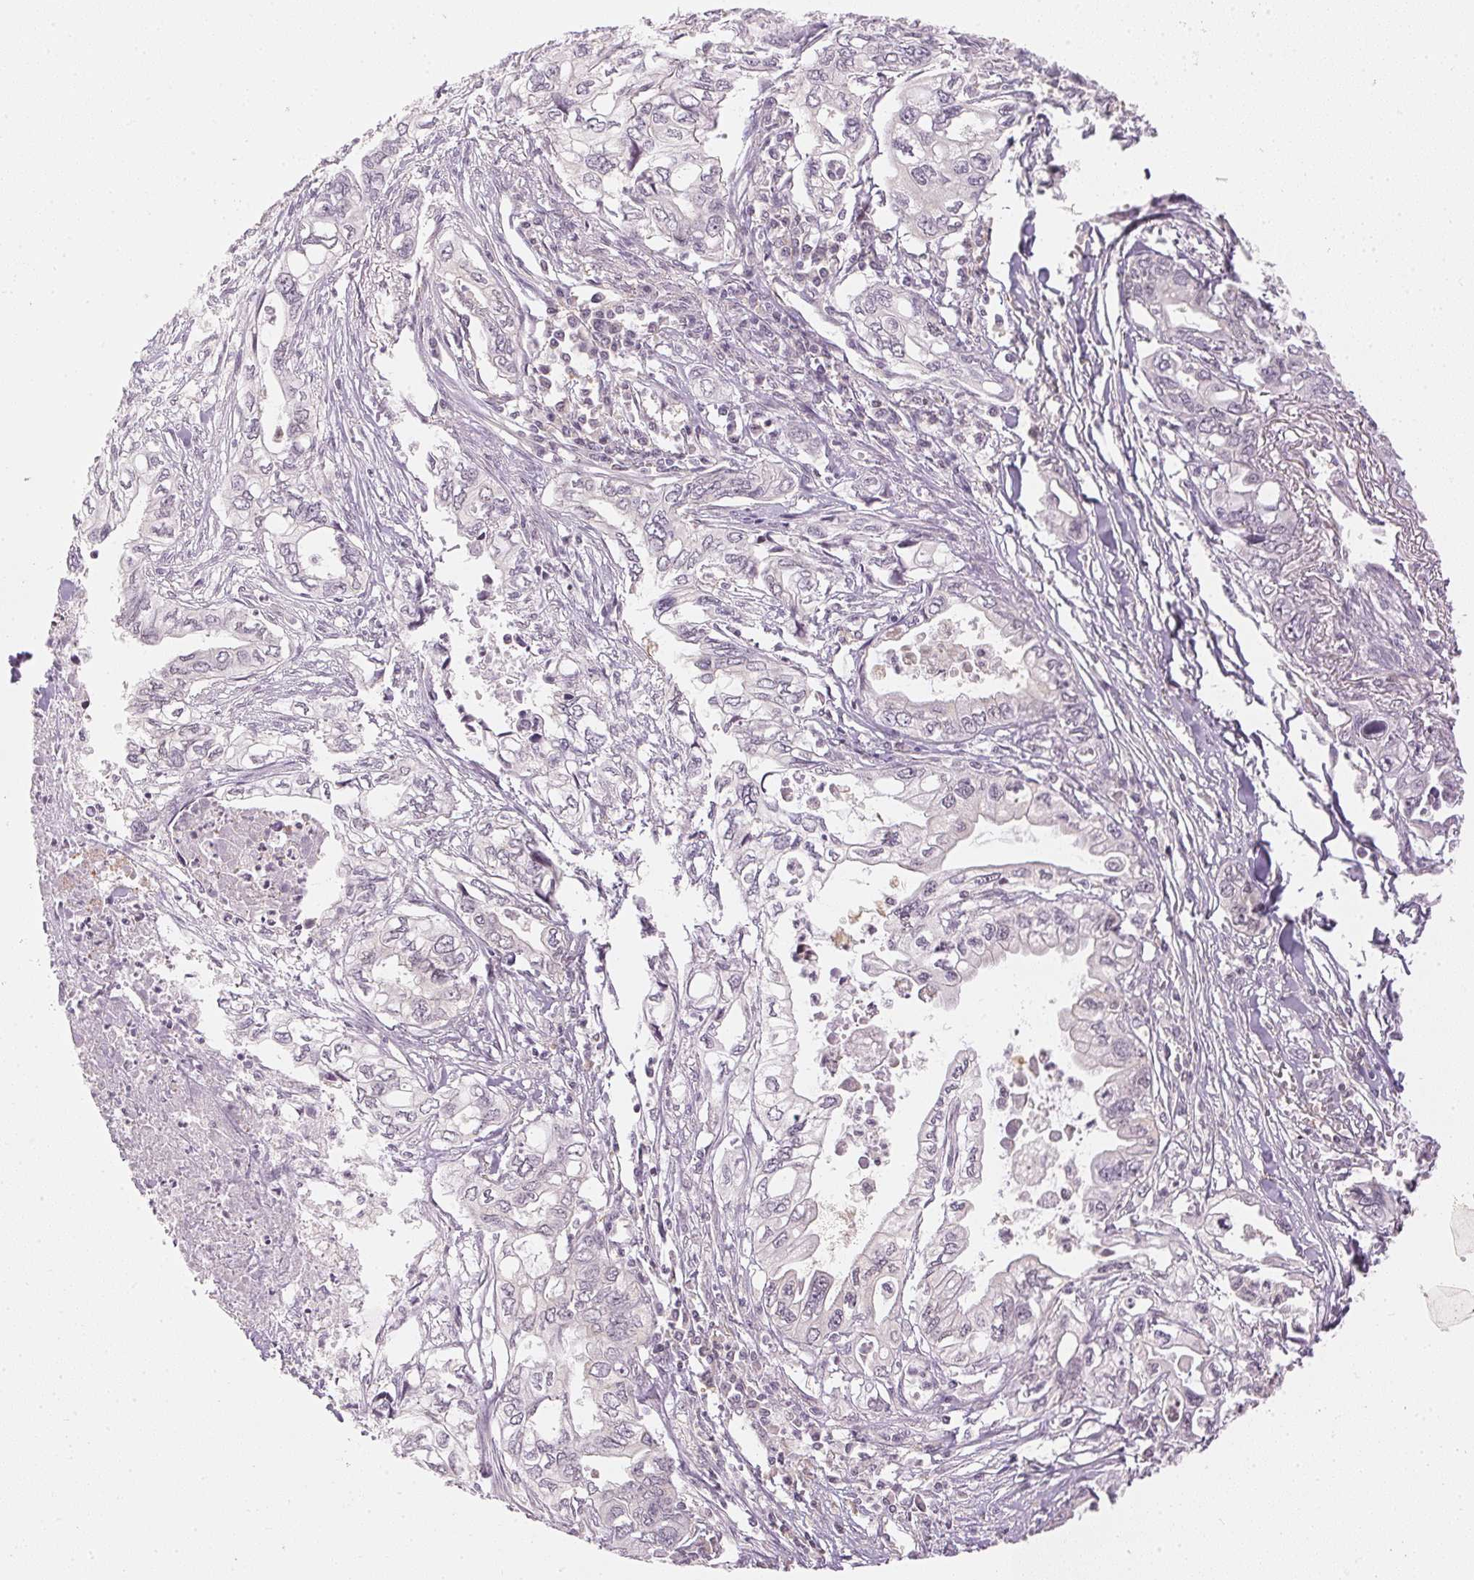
{"staining": {"intensity": "negative", "quantity": "none", "location": "none"}, "tissue": "pancreatic cancer", "cell_type": "Tumor cells", "image_type": "cancer", "snomed": [{"axis": "morphology", "description": "Adenocarcinoma, NOS"}, {"axis": "topography", "description": "Pancreas"}], "caption": "Immunohistochemical staining of pancreatic adenocarcinoma shows no significant expression in tumor cells. Brightfield microscopy of immunohistochemistry (IHC) stained with DAB (3,3'-diaminobenzidine) (brown) and hematoxylin (blue), captured at high magnification.", "gene": "KPRP", "patient": {"sex": "male", "age": 68}}